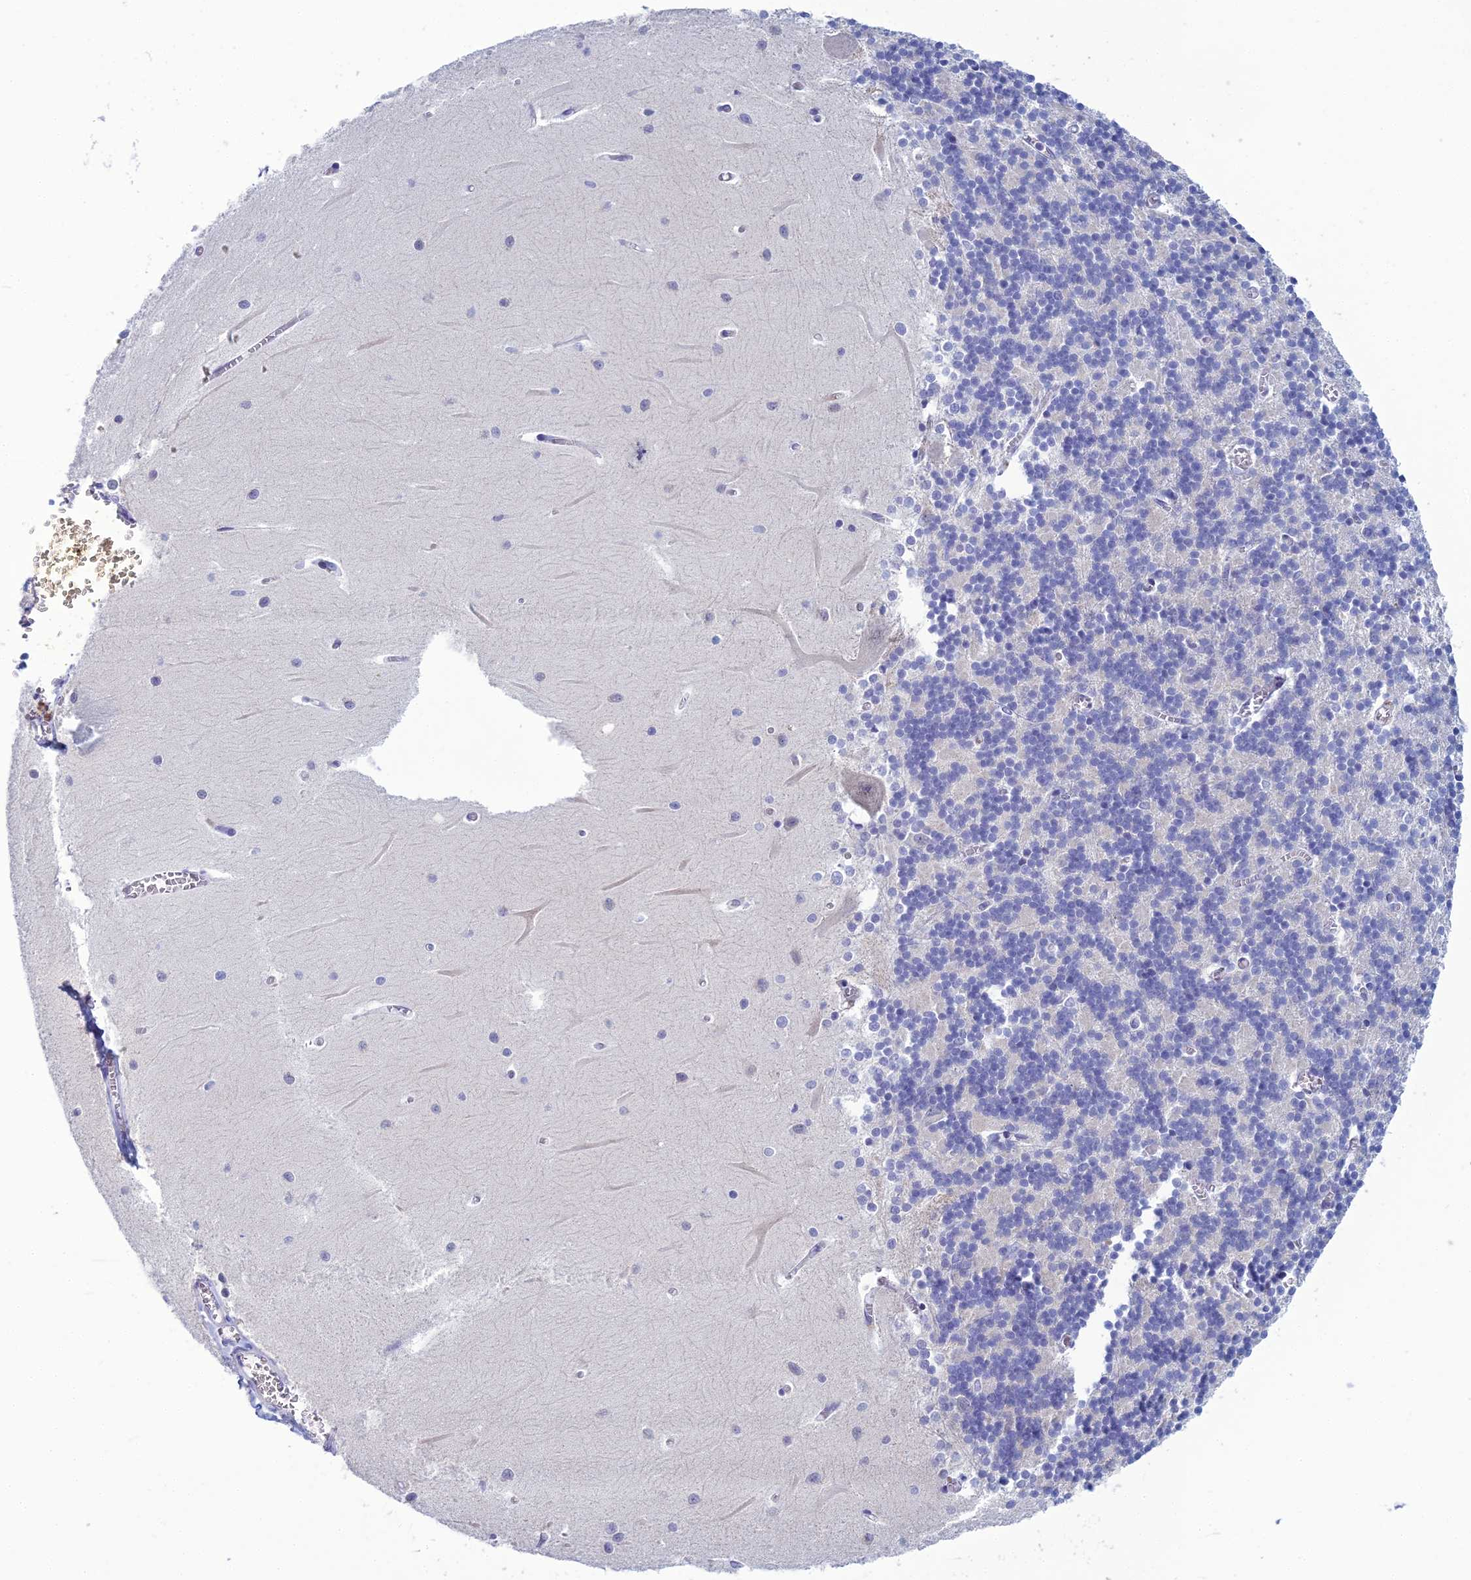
{"staining": {"intensity": "negative", "quantity": "none", "location": "none"}, "tissue": "cerebellum", "cell_type": "Cells in granular layer", "image_type": "normal", "snomed": [{"axis": "morphology", "description": "Normal tissue, NOS"}, {"axis": "topography", "description": "Cerebellum"}], "caption": "High magnification brightfield microscopy of normal cerebellum stained with DAB (brown) and counterstained with hematoxylin (blue): cells in granular layer show no significant expression. (DAB immunohistochemistry (IHC) visualized using brightfield microscopy, high magnification).", "gene": "MUC13", "patient": {"sex": "male", "age": 37}}